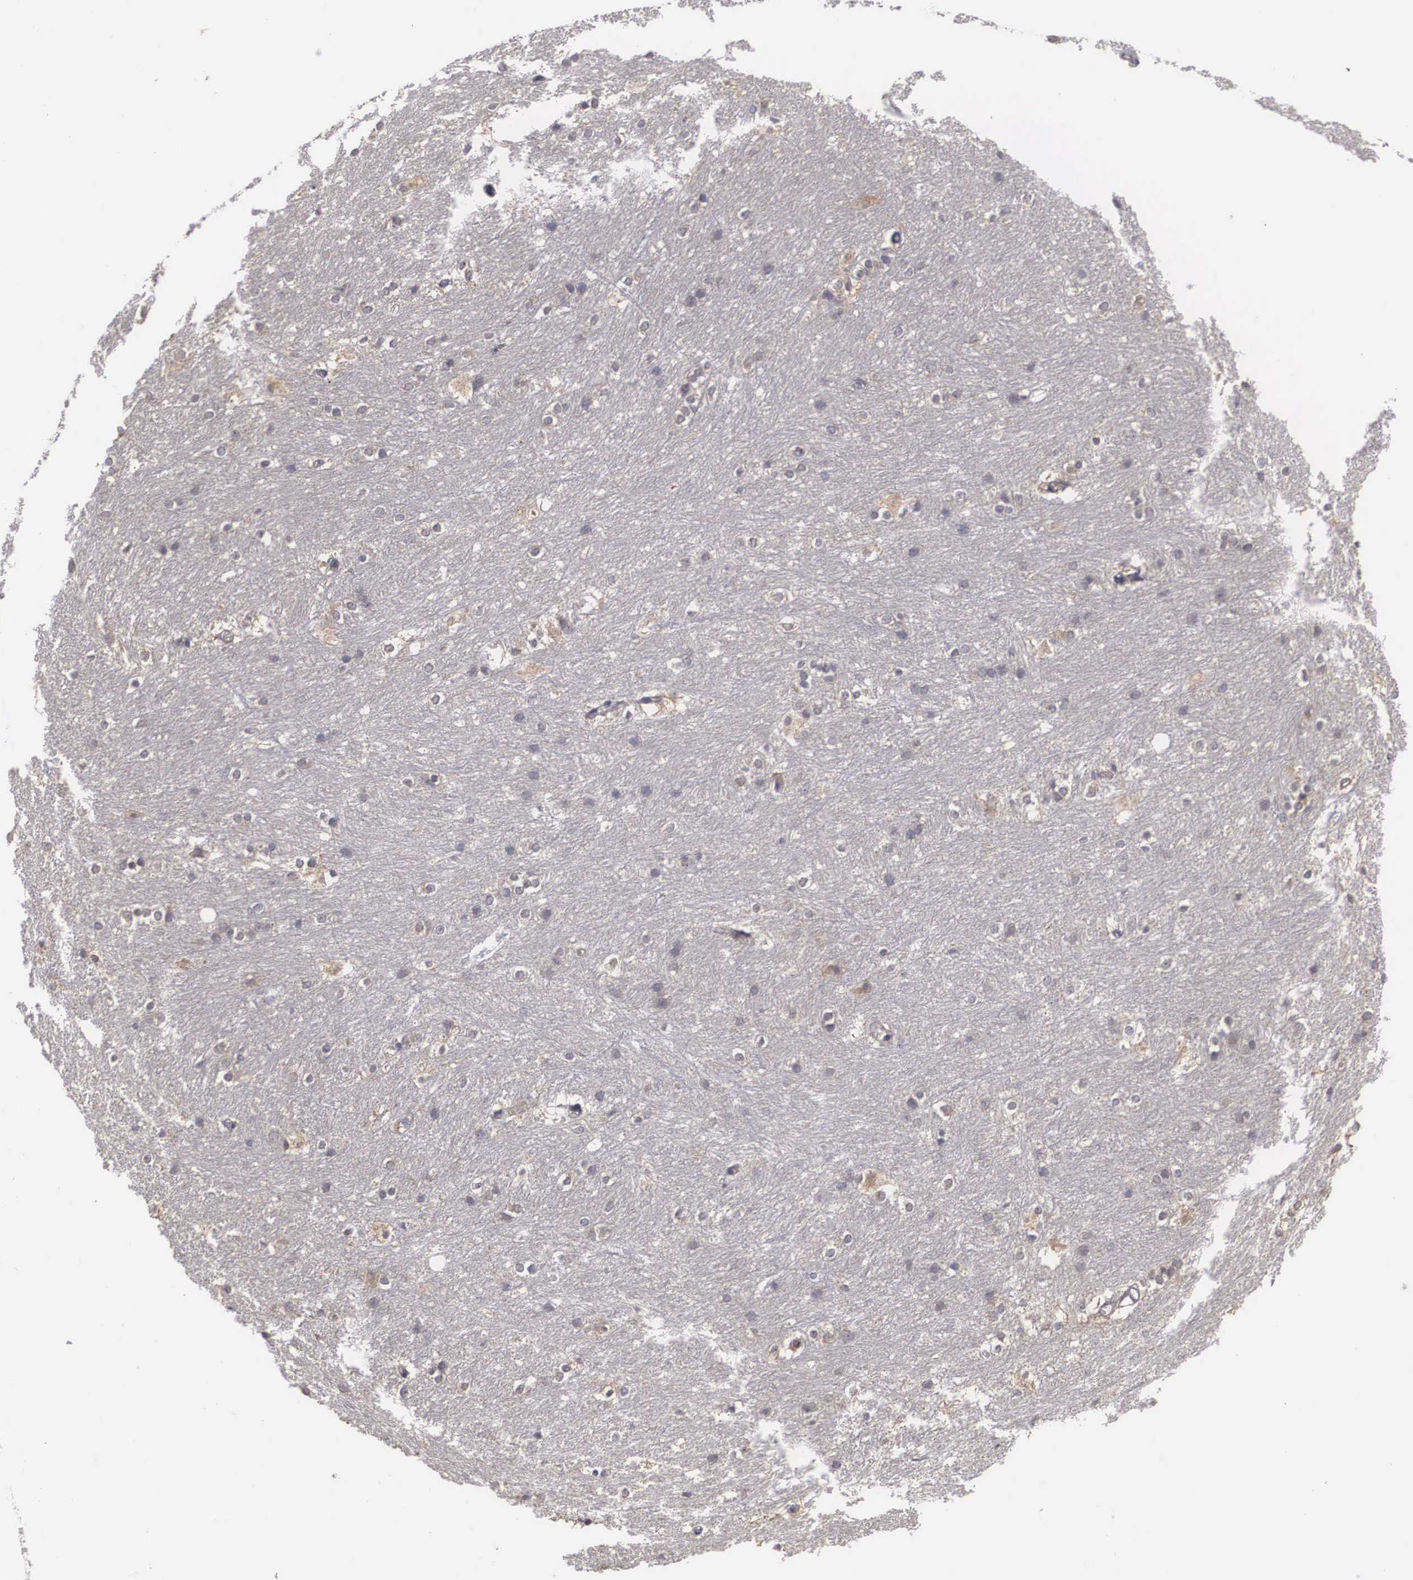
{"staining": {"intensity": "negative", "quantity": "none", "location": "none"}, "tissue": "caudate", "cell_type": "Glial cells", "image_type": "normal", "snomed": [{"axis": "morphology", "description": "Normal tissue, NOS"}, {"axis": "topography", "description": "Lateral ventricle wall"}], "caption": "Glial cells show no significant protein expression in normal caudate. Nuclei are stained in blue.", "gene": "AMN", "patient": {"sex": "female", "age": 19}}